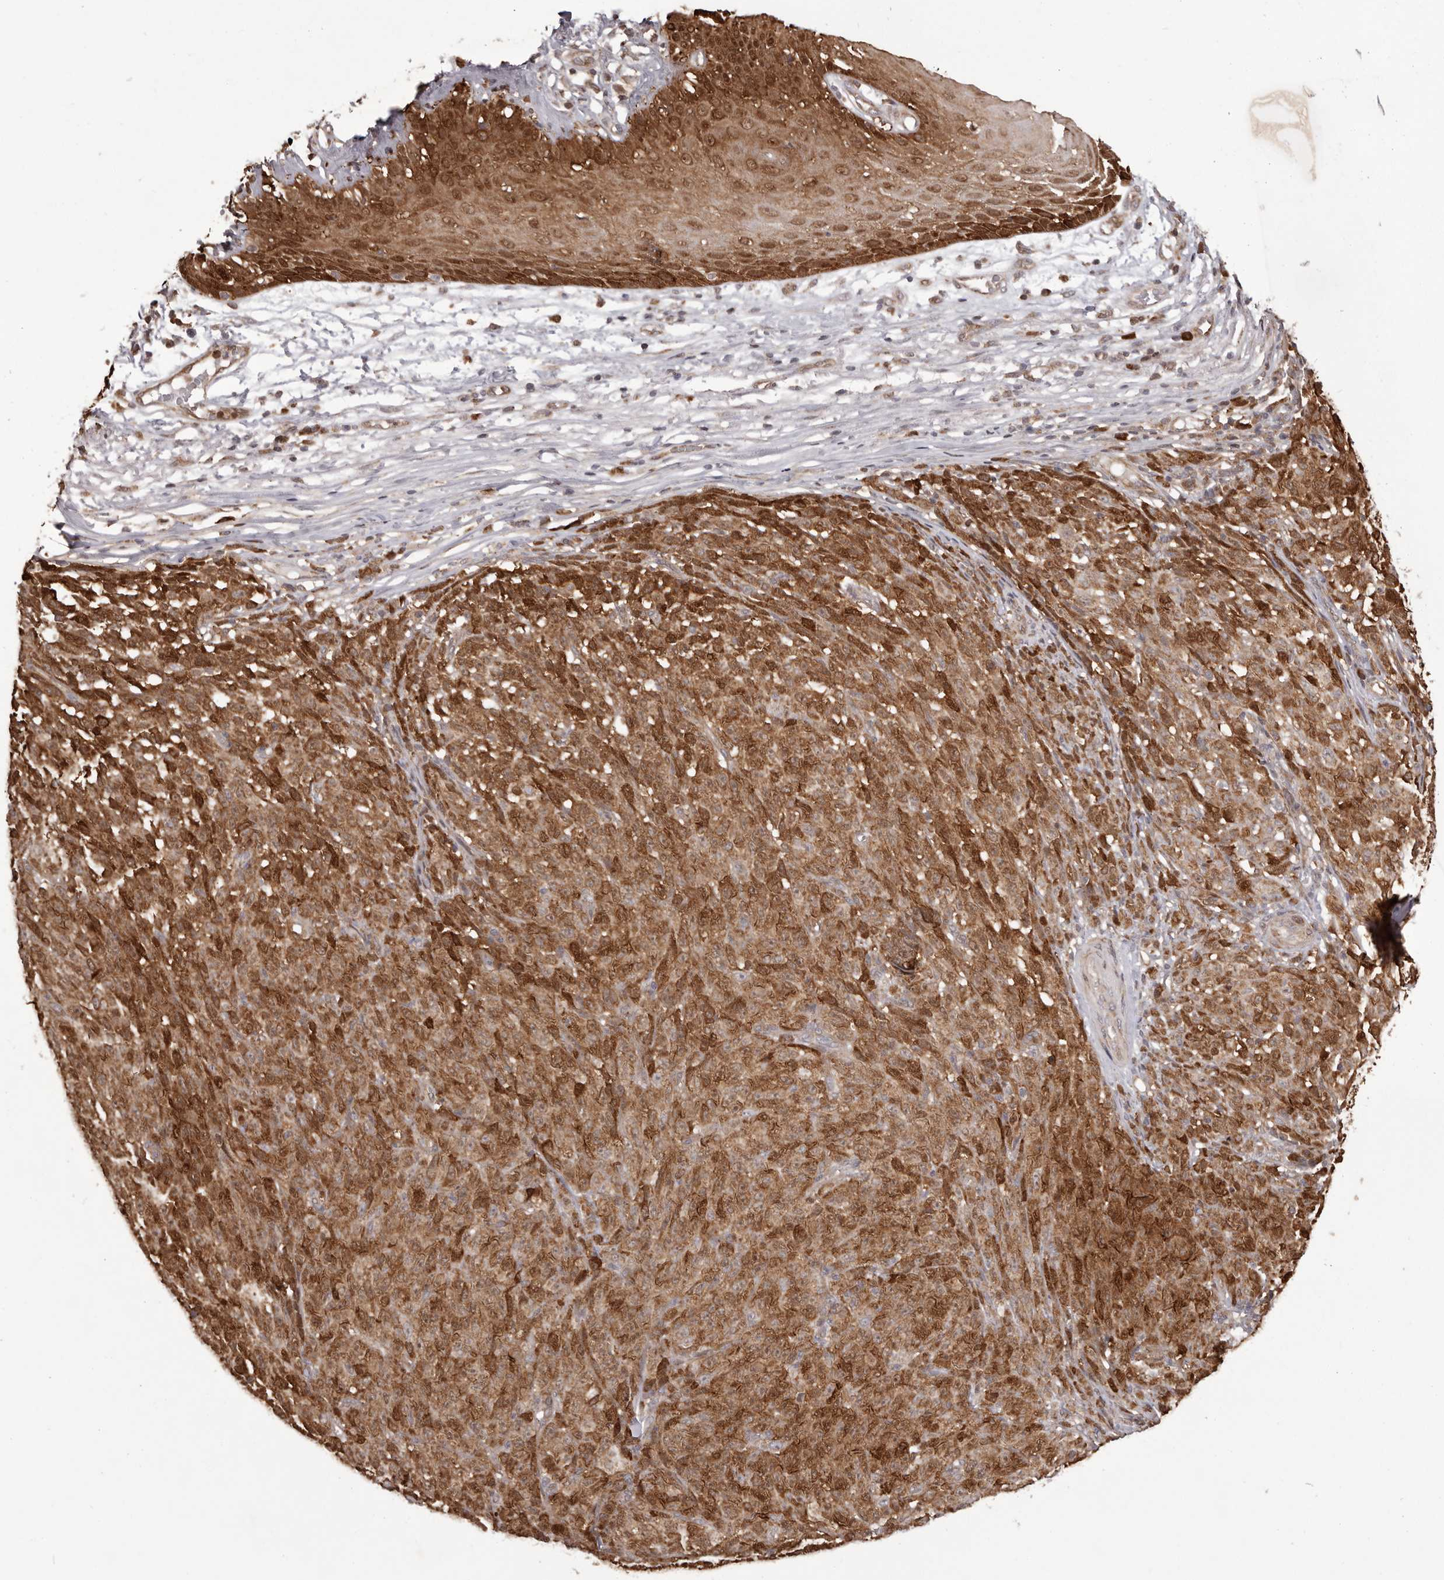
{"staining": {"intensity": "strong", "quantity": ">75%", "location": "cytoplasmic/membranous"}, "tissue": "melanoma", "cell_type": "Tumor cells", "image_type": "cancer", "snomed": [{"axis": "morphology", "description": "Malignant melanoma, NOS"}, {"axis": "topography", "description": "Skin"}], "caption": "The photomicrograph shows staining of malignant melanoma, revealing strong cytoplasmic/membranous protein expression (brown color) within tumor cells. The staining is performed using DAB brown chromogen to label protein expression. The nuclei are counter-stained blue using hematoxylin.", "gene": "GFOD1", "patient": {"sex": "female", "age": 82}}